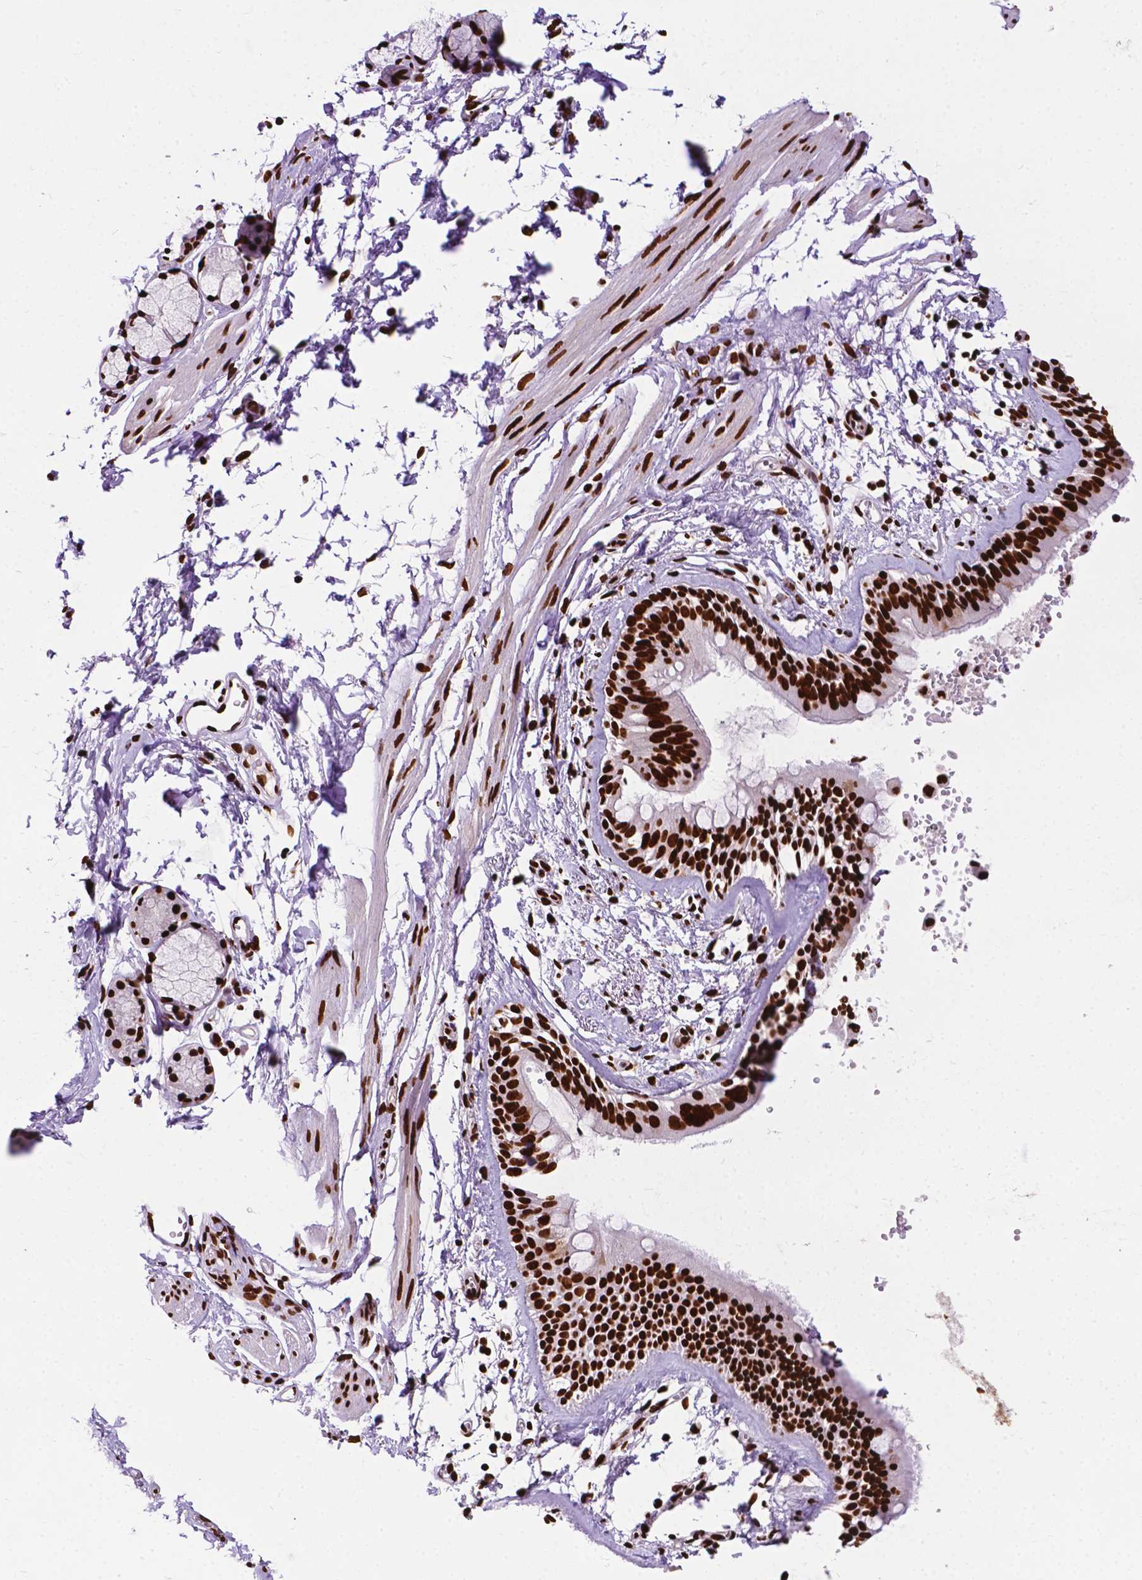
{"staining": {"intensity": "strong", "quantity": ">75%", "location": "nuclear"}, "tissue": "bronchus", "cell_type": "Respiratory epithelial cells", "image_type": "normal", "snomed": [{"axis": "morphology", "description": "Normal tissue, NOS"}, {"axis": "topography", "description": "Cartilage tissue"}, {"axis": "topography", "description": "Bronchus"}], "caption": "This photomicrograph shows unremarkable bronchus stained with IHC to label a protein in brown. The nuclear of respiratory epithelial cells show strong positivity for the protein. Nuclei are counter-stained blue.", "gene": "SMIM5", "patient": {"sex": "female", "age": 59}}